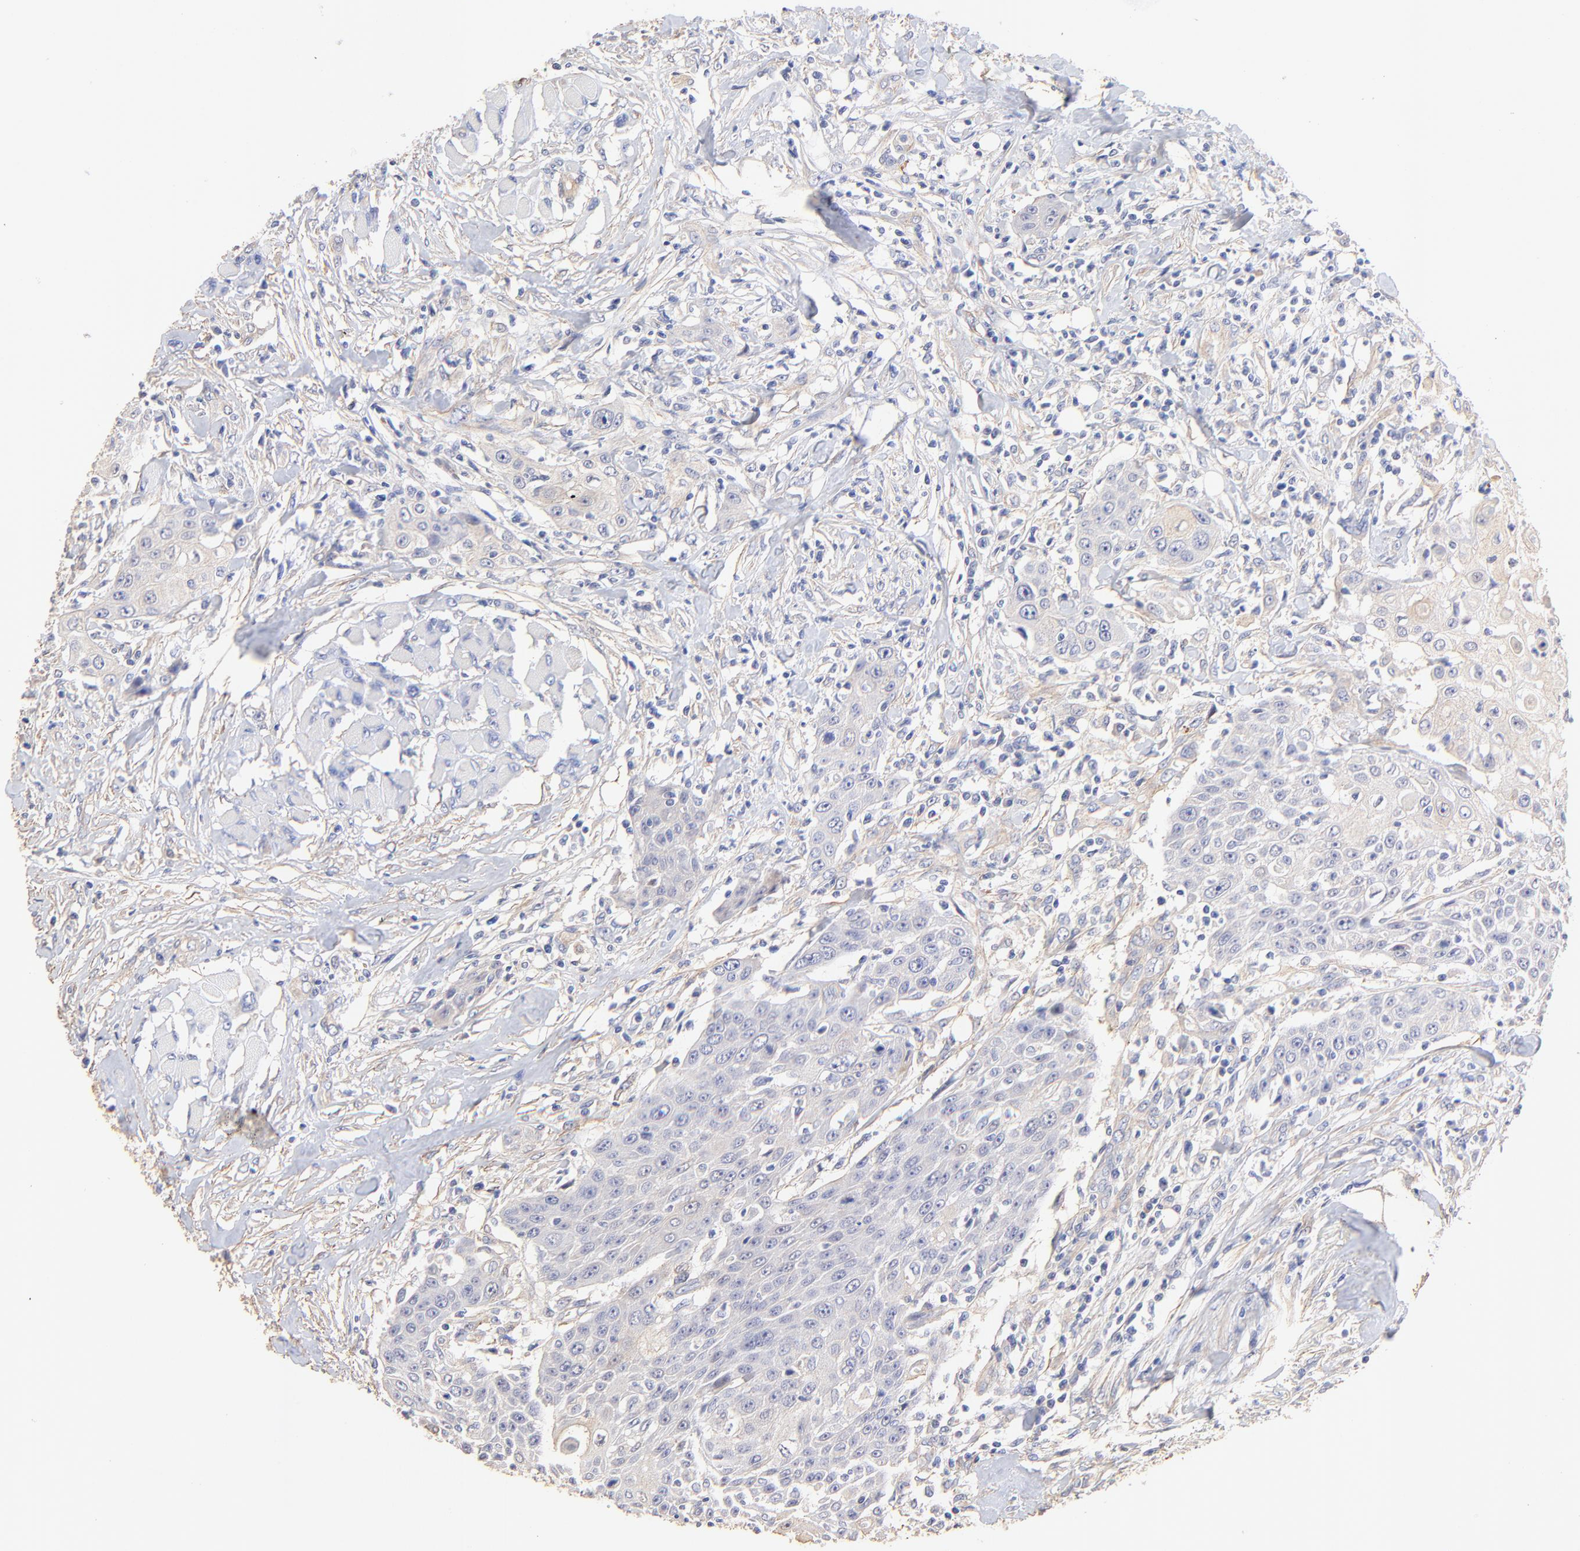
{"staining": {"intensity": "negative", "quantity": "none", "location": "none"}, "tissue": "head and neck cancer", "cell_type": "Tumor cells", "image_type": "cancer", "snomed": [{"axis": "morphology", "description": "Squamous cell carcinoma, NOS"}, {"axis": "topography", "description": "Oral tissue"}, {"axis": "topography", "description": "Head-Neck"}], "caption": "Histopathology image shows no protein expression in tumor cells of head and neck cancer tissue.", "gene": "ACTRT1", "patient": {"sex": "female", "age": 82}}